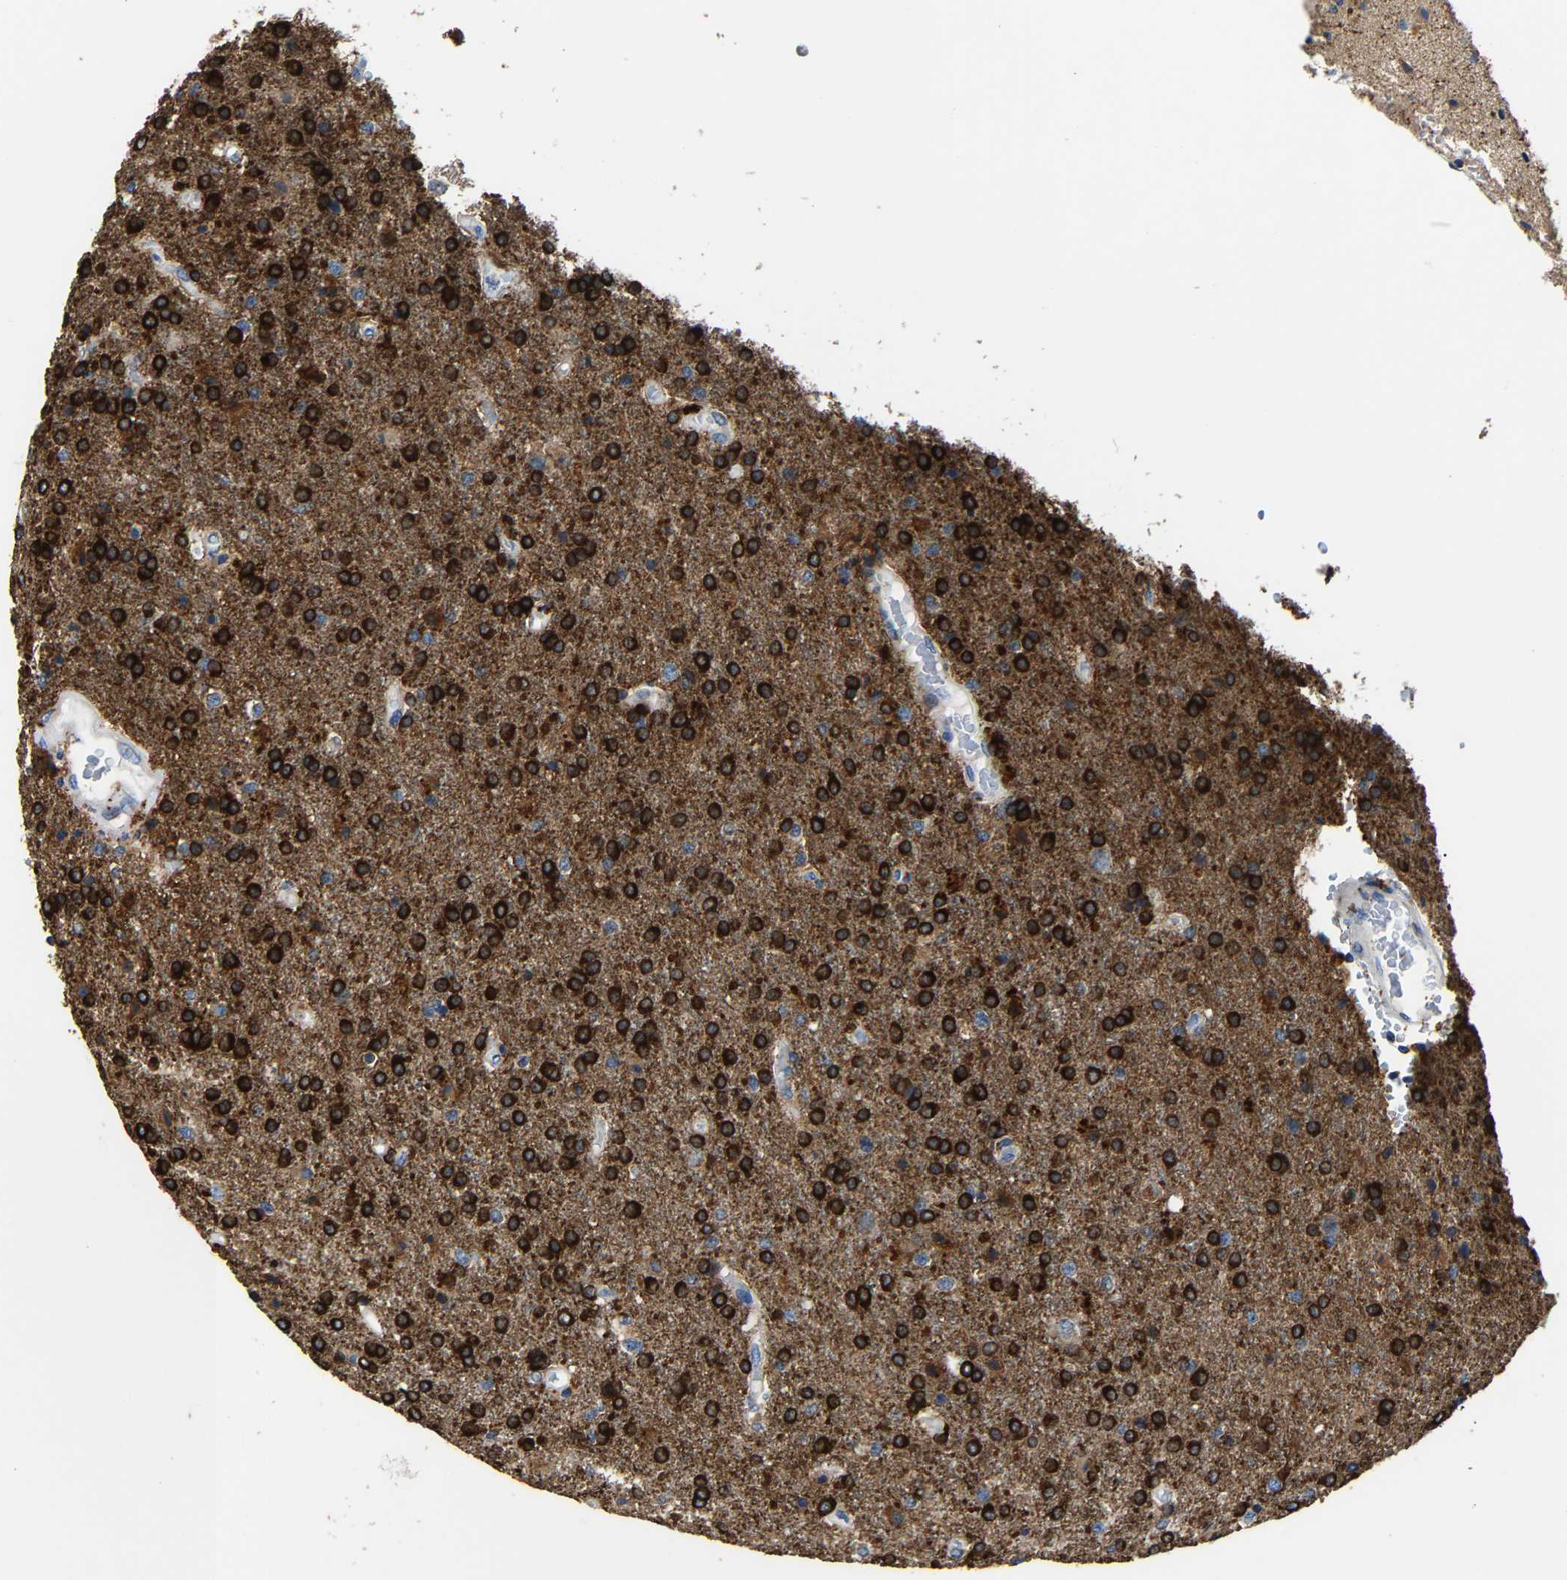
{"staining": {"intensity": "strong", "quantity": ">75%", "location": "cytoplasmic/membranous"}, "tissue": "glioma", "cell_type": "Tumor cells", "image_type": "cancer", "snomed": [{"axis": "morphology", "description": "Glioma, malignant, High grade"}, {"axis": "topography", "description": "Brain"}], "caption": "A high-resolution image shows immunohistochemistry staining of glioma, which shows strong cytoplasmic/membranous staining in approximately >75% of tumor cells.", "gene": "AGK", "patient": {"sex": "male", "age": 72}}